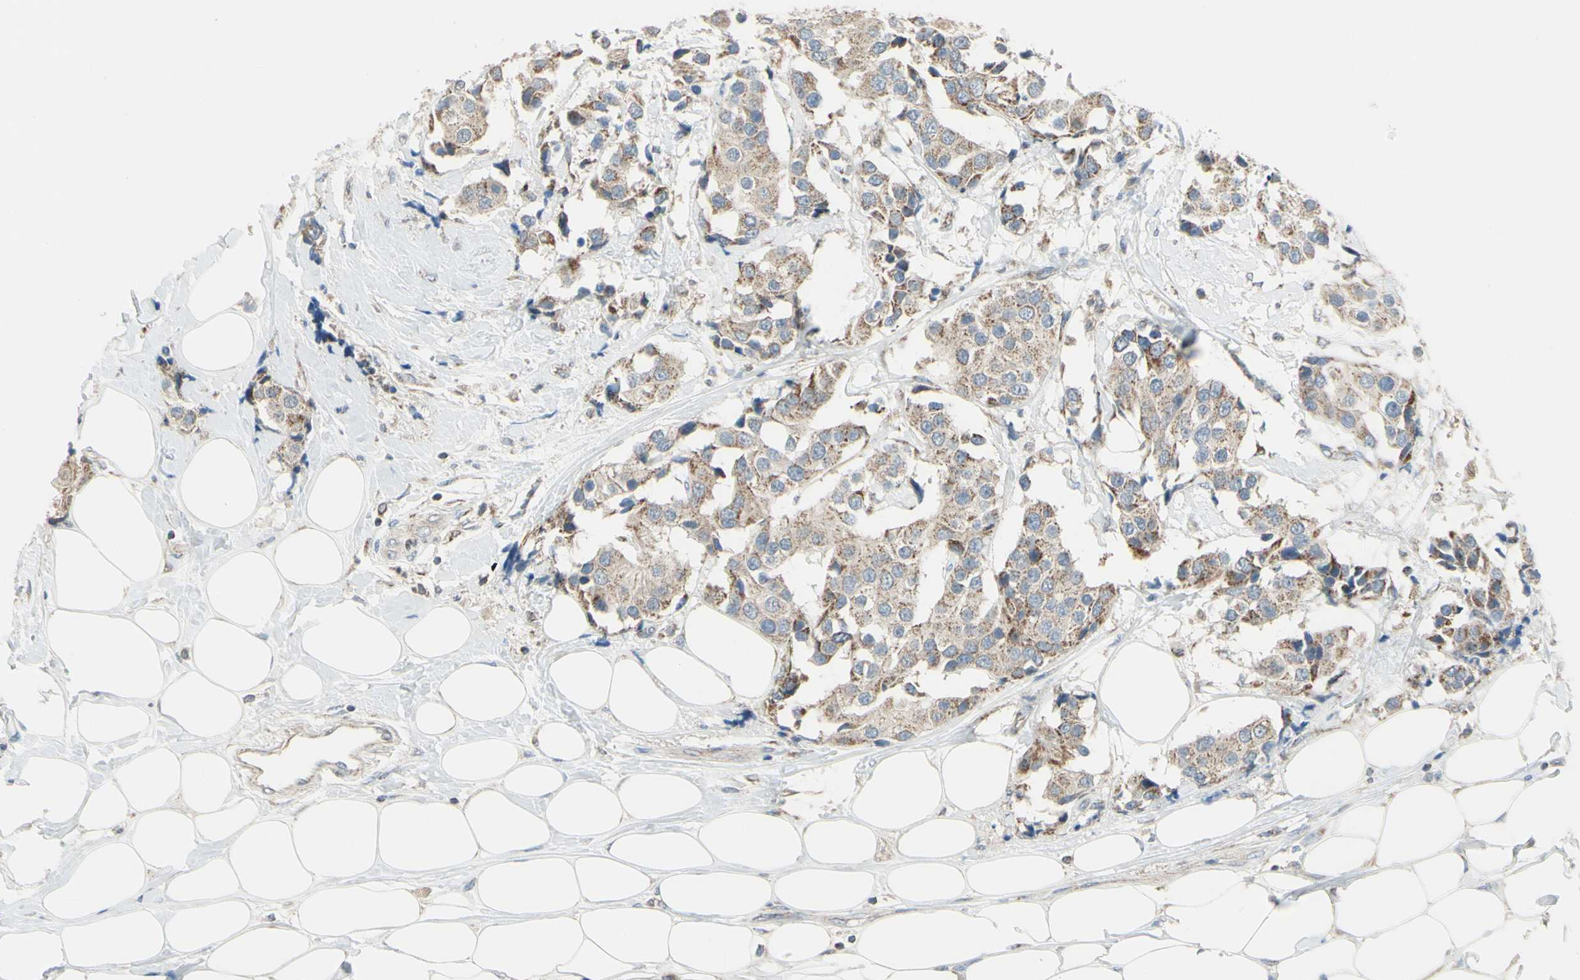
{"staining": {"intensity": "weak", "quantity": ">75%", "location": "cytoplasmic/membranous"}, "tissue": "breast cancer", "cell_type": "Tumor cells", "image_type": "cancer", "snomed": [{"axis": "morphology", "description": "Normal tissue, NOS"}, {"axis": "morphology", "description": "Duct carcinoma"}, {"axis": "topography", "description": "Breast"}], "caption": "A brown stain labels weak cytoplasmic/membranous staining of a protein in breast invasive ductal carcinoma tumor cells.", "gene": "FAM171B", "patient": {"sex": "female", "age": 39}}